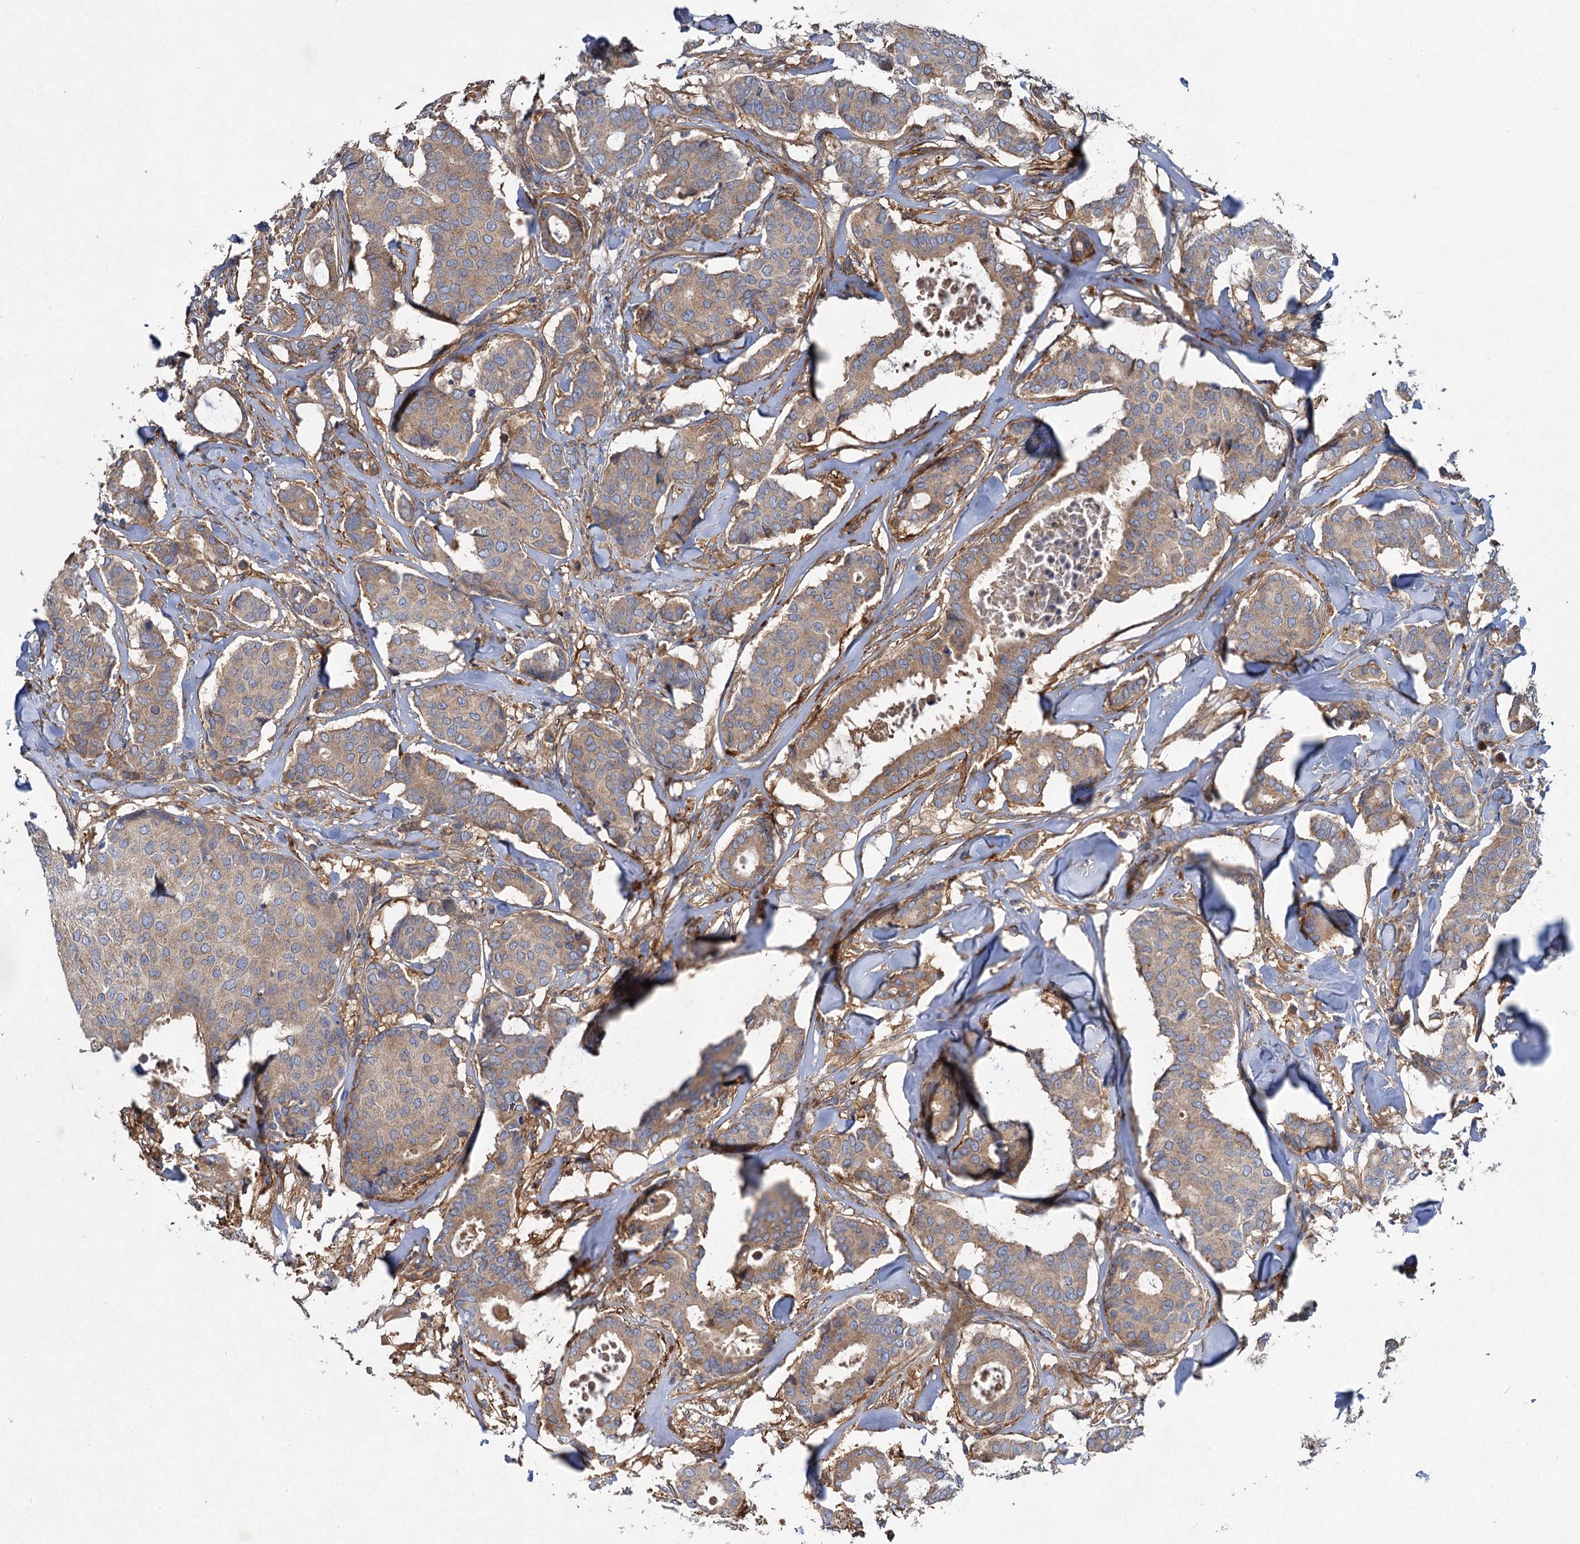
{"staining": {"intensity": "weak", "quantity": ">75%", "location": "cytoplasmic/membranous"}, "tissue": "breast cancer", "cell_type": "Tumor cells", "image_type": "cancer", "snomed": [{"axis": "morphology", "description": "Duct carcinoma"}, {"axis": "topography", "description": "Breast"}], "caption": "Breast cancer (infiltrating ductal carcinoma) tissue demonstrates weak cytoplasmic/membranous staining in approximately >75% of tumor cells Immunohistochemistry (ihc) stains the protein in brown and the nuclei are stained blue.", "gene": "ALKBH7", "patient": {"sex": "female", "age": 75}}